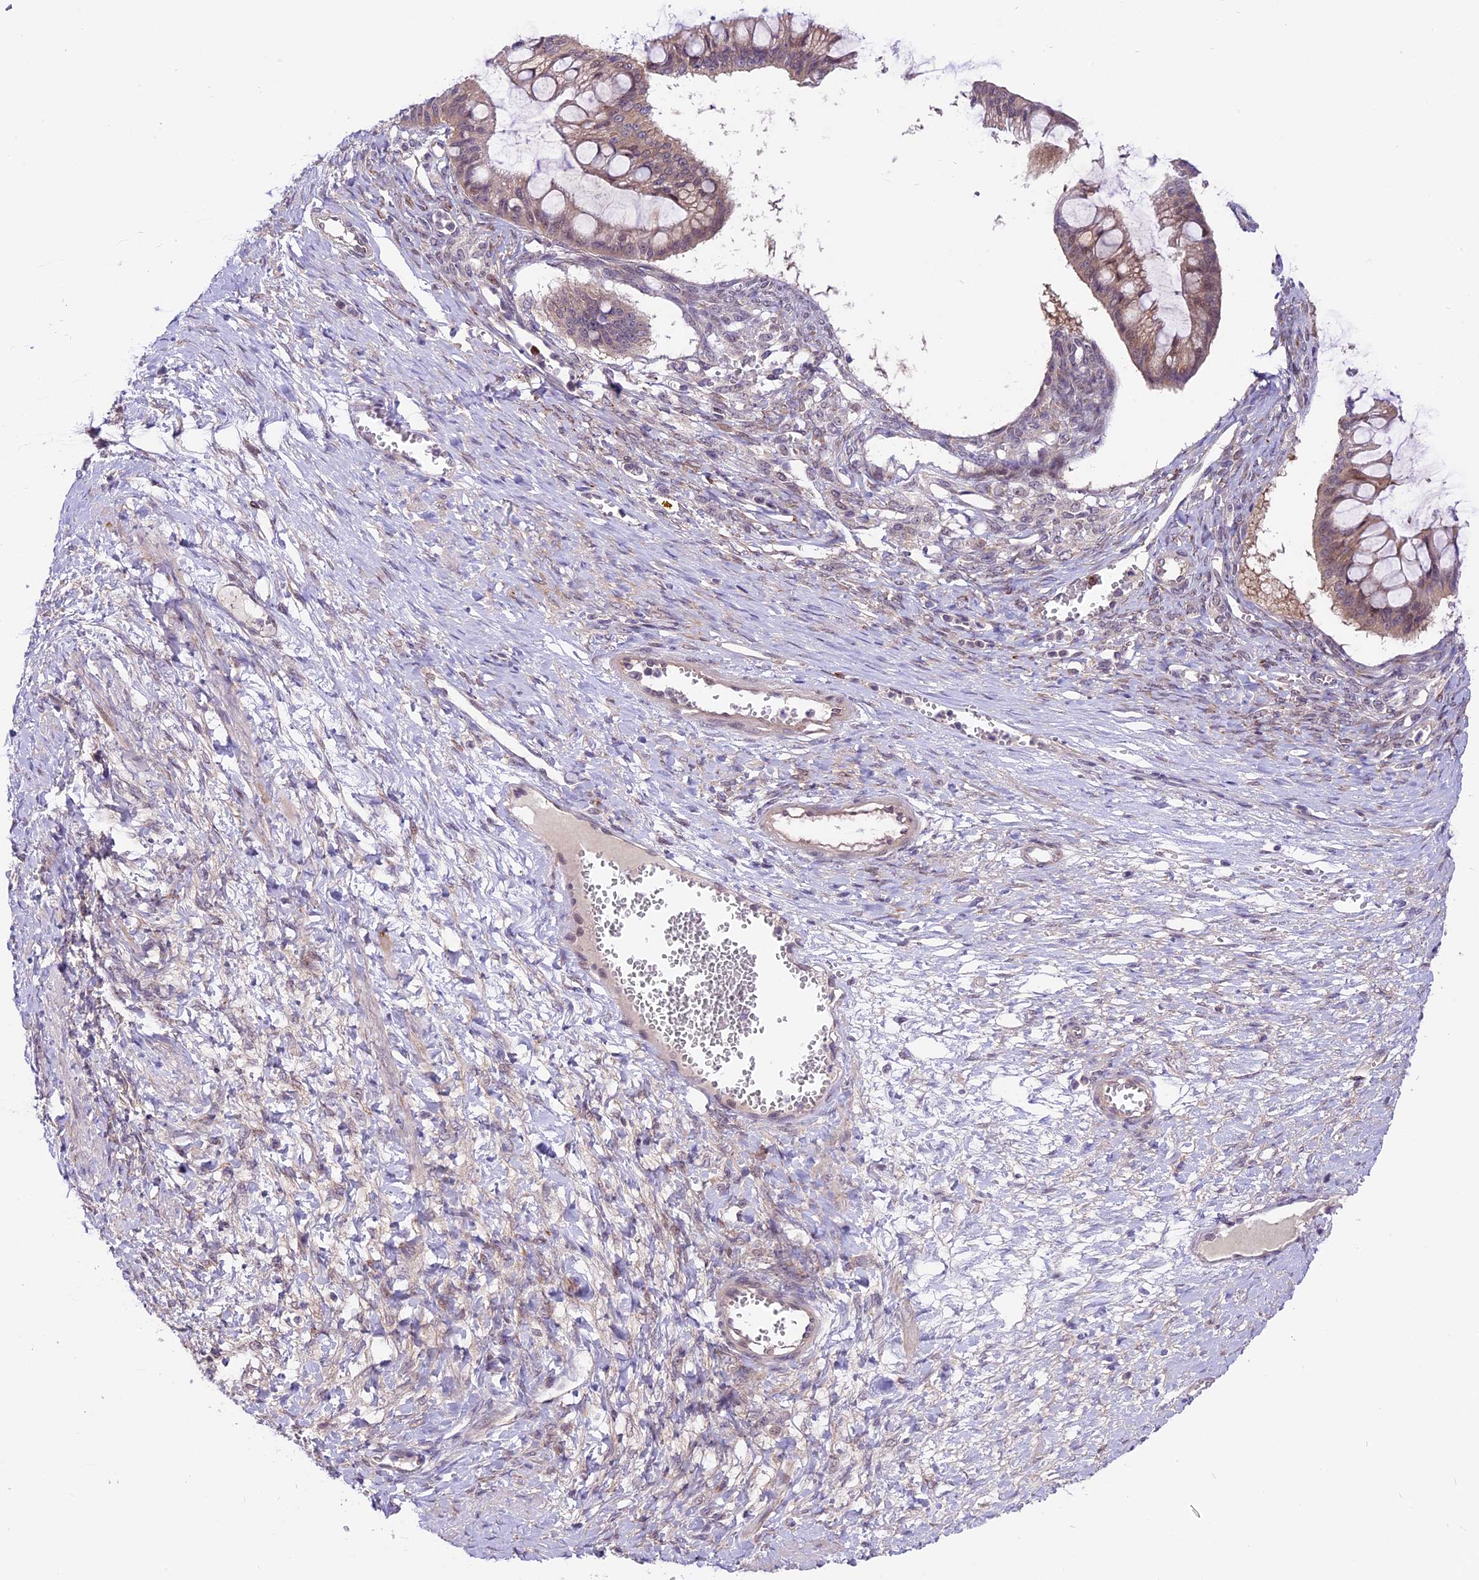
{"staining": {"intensity": "weak", "quantity": ">75%", "location": "cytoplasmic/membranous"}, "tissue": "ovarian cancer", "cell_type": "Tumor cells", "image_type": "cancer", "snomed": [{"axis": "morphology", "description": "Cystadenocarcinoma, mucinous, NOS"}, {"axis": "topography", "description": "Ovary"}], "caption": "This is an image of immunohistochemistry staining of ovarian cancer (mucinous cystadenocarcinoma), which shows weak expression in the cytoplasmic/membranous of tumor cells.", "gene": "SPRED1", "patient": {"sex": "female", "age": 73}}